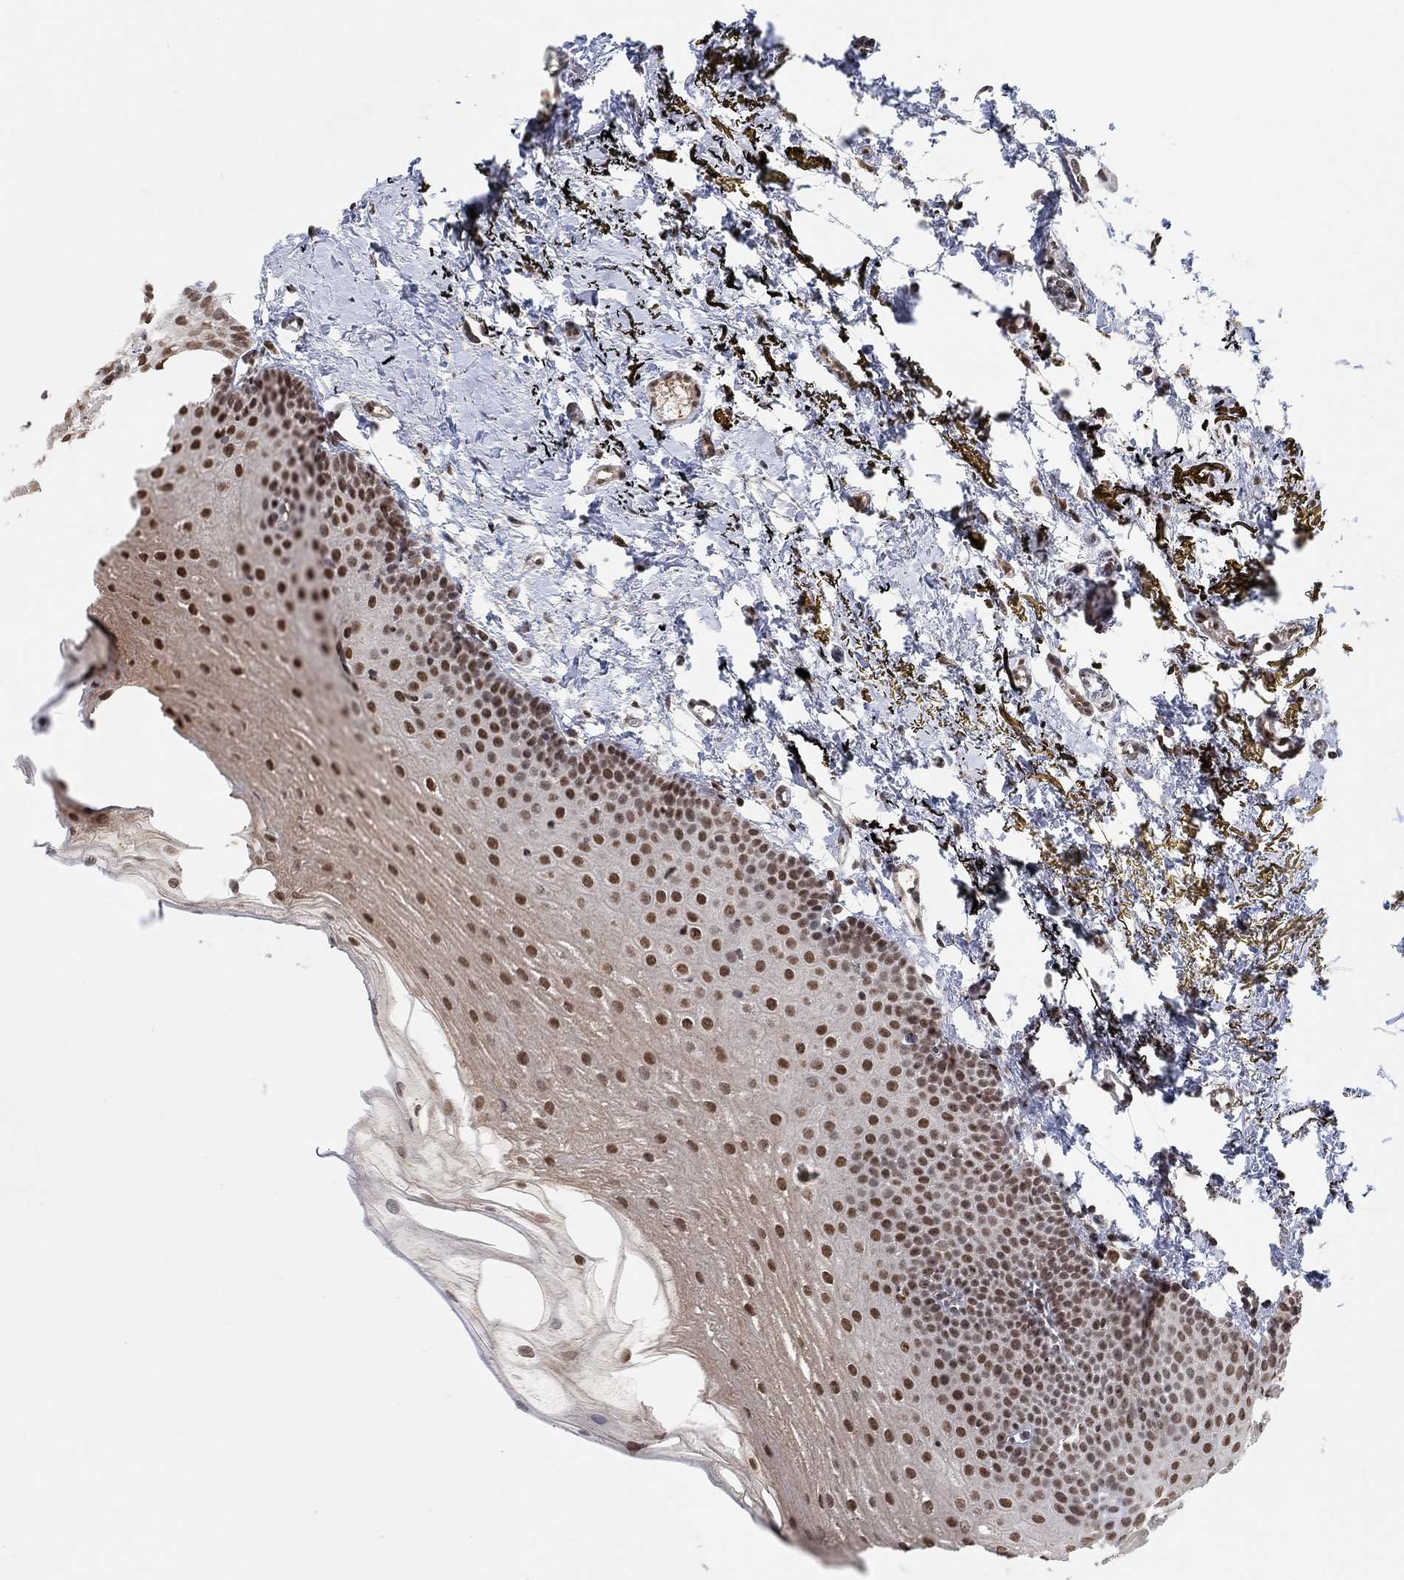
{"staining": {"intensity": "strong", "quantity": "25%-75%", "location": "nuclear"}, "tissue": "oral mucosa", "cell_type": "Squamous epithelial cells", "image_type": "normal", "snomed": [{"axis": "morphology", "description": "Normal tissue, NOS"}, {"axis": "topography", "description": "Oral tissue"}], "caption": "Protein staining demonstrates strong nuclear positivity in approximately 25%-75% of squamous epithelial cells in benign oral mucosa.", "gene": "THAP8", "patient": {"sex": "female", "age": 57}}